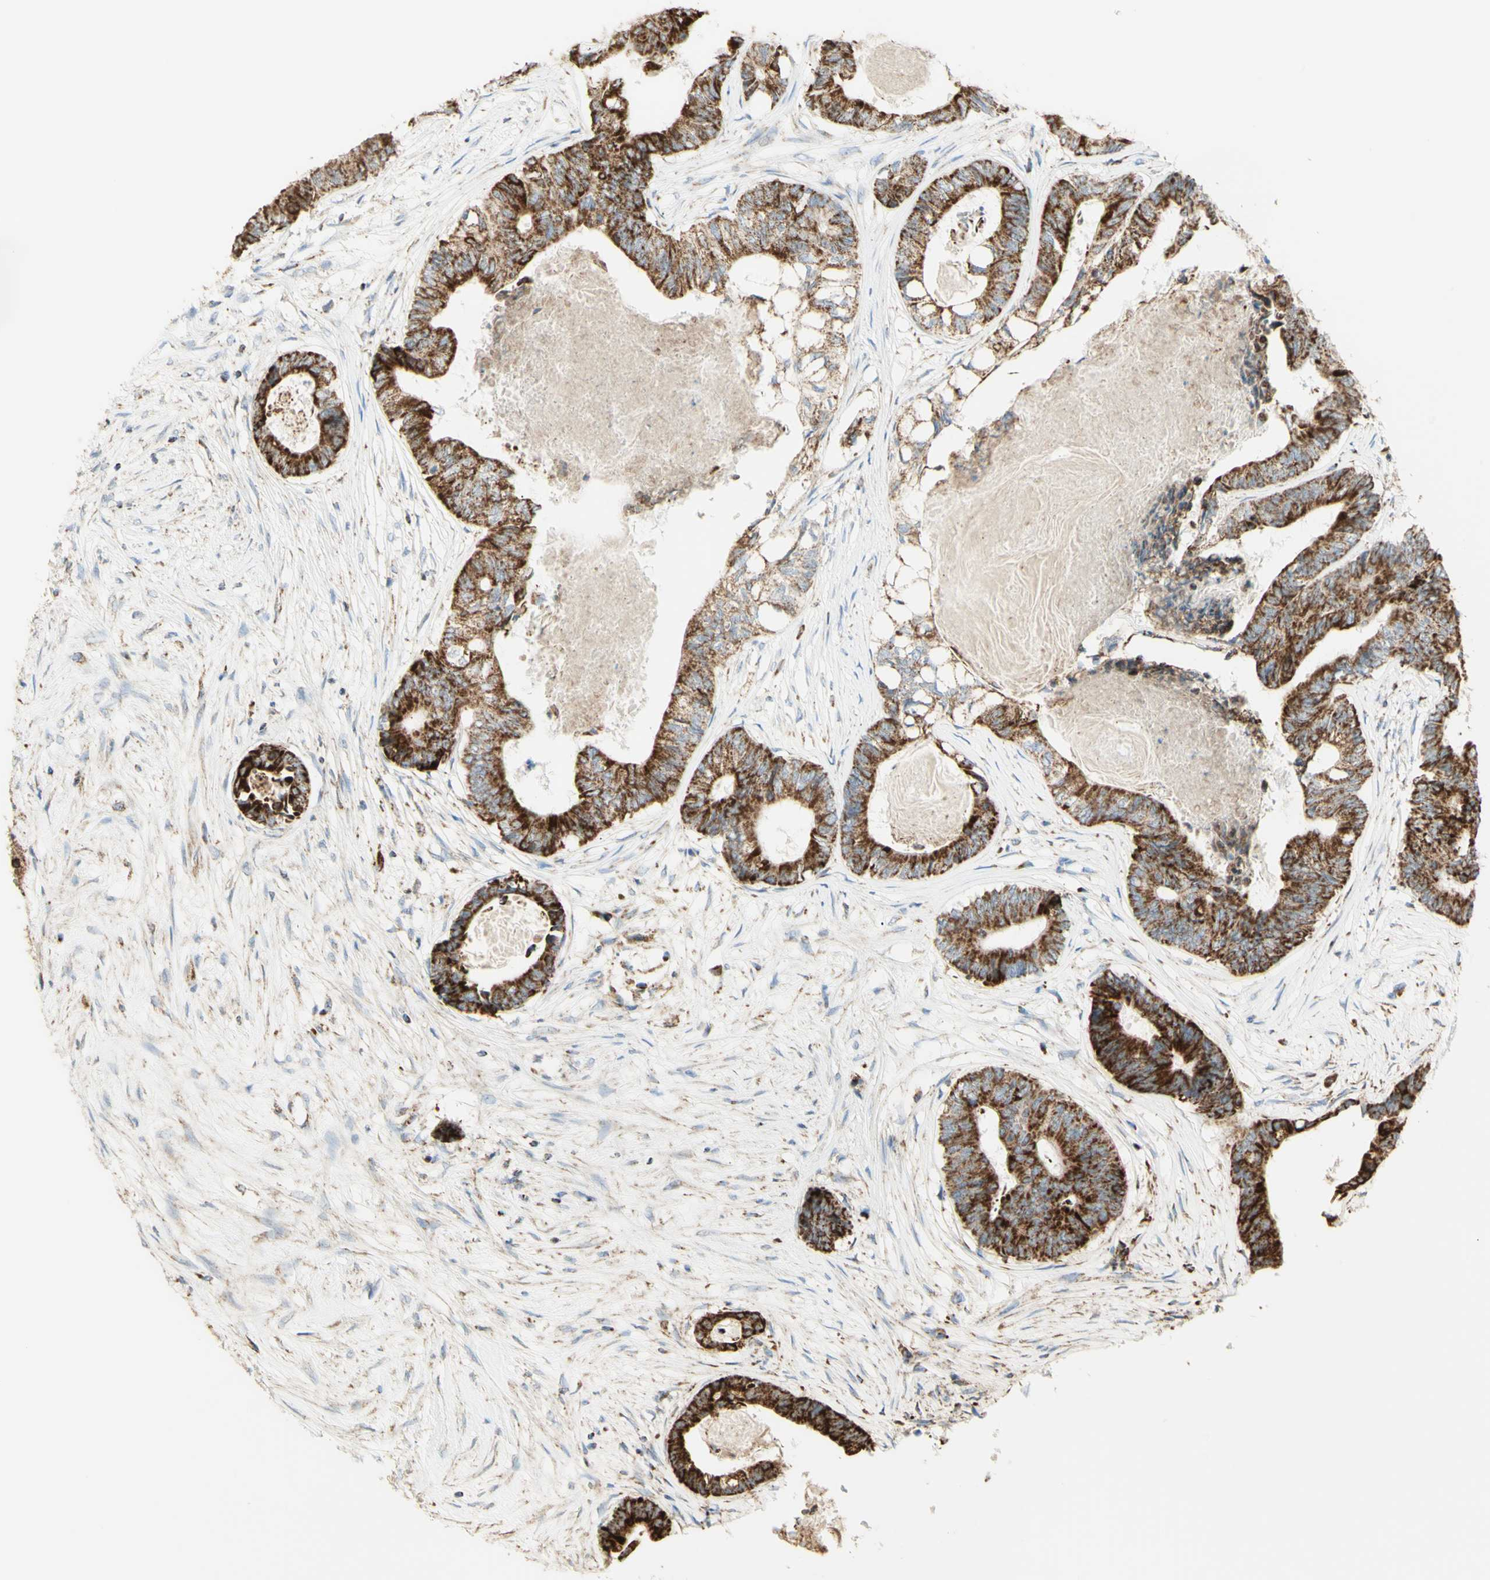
{"staining": {"intensity": "strong", "quantity": ">75%", "location": "cytoplasmic/membranous"}, "tissue": "colorectal cancer", "cell_type": "Tumor cells", "image_type": "cancer", "snomed": [{"axis": "morphology", "description": "Adenocarcinoma, NOS"}, {"axis": "topography", "description": "Rectum"}], "caption": "This is a histology image of IHC staining of adenocarcinoma (colorectal), which shows strong positivity in the cytoplasmic/membranous of tumor cells.", "gene": "LETM1", "patient": {"sex": "male", "age": 63}}